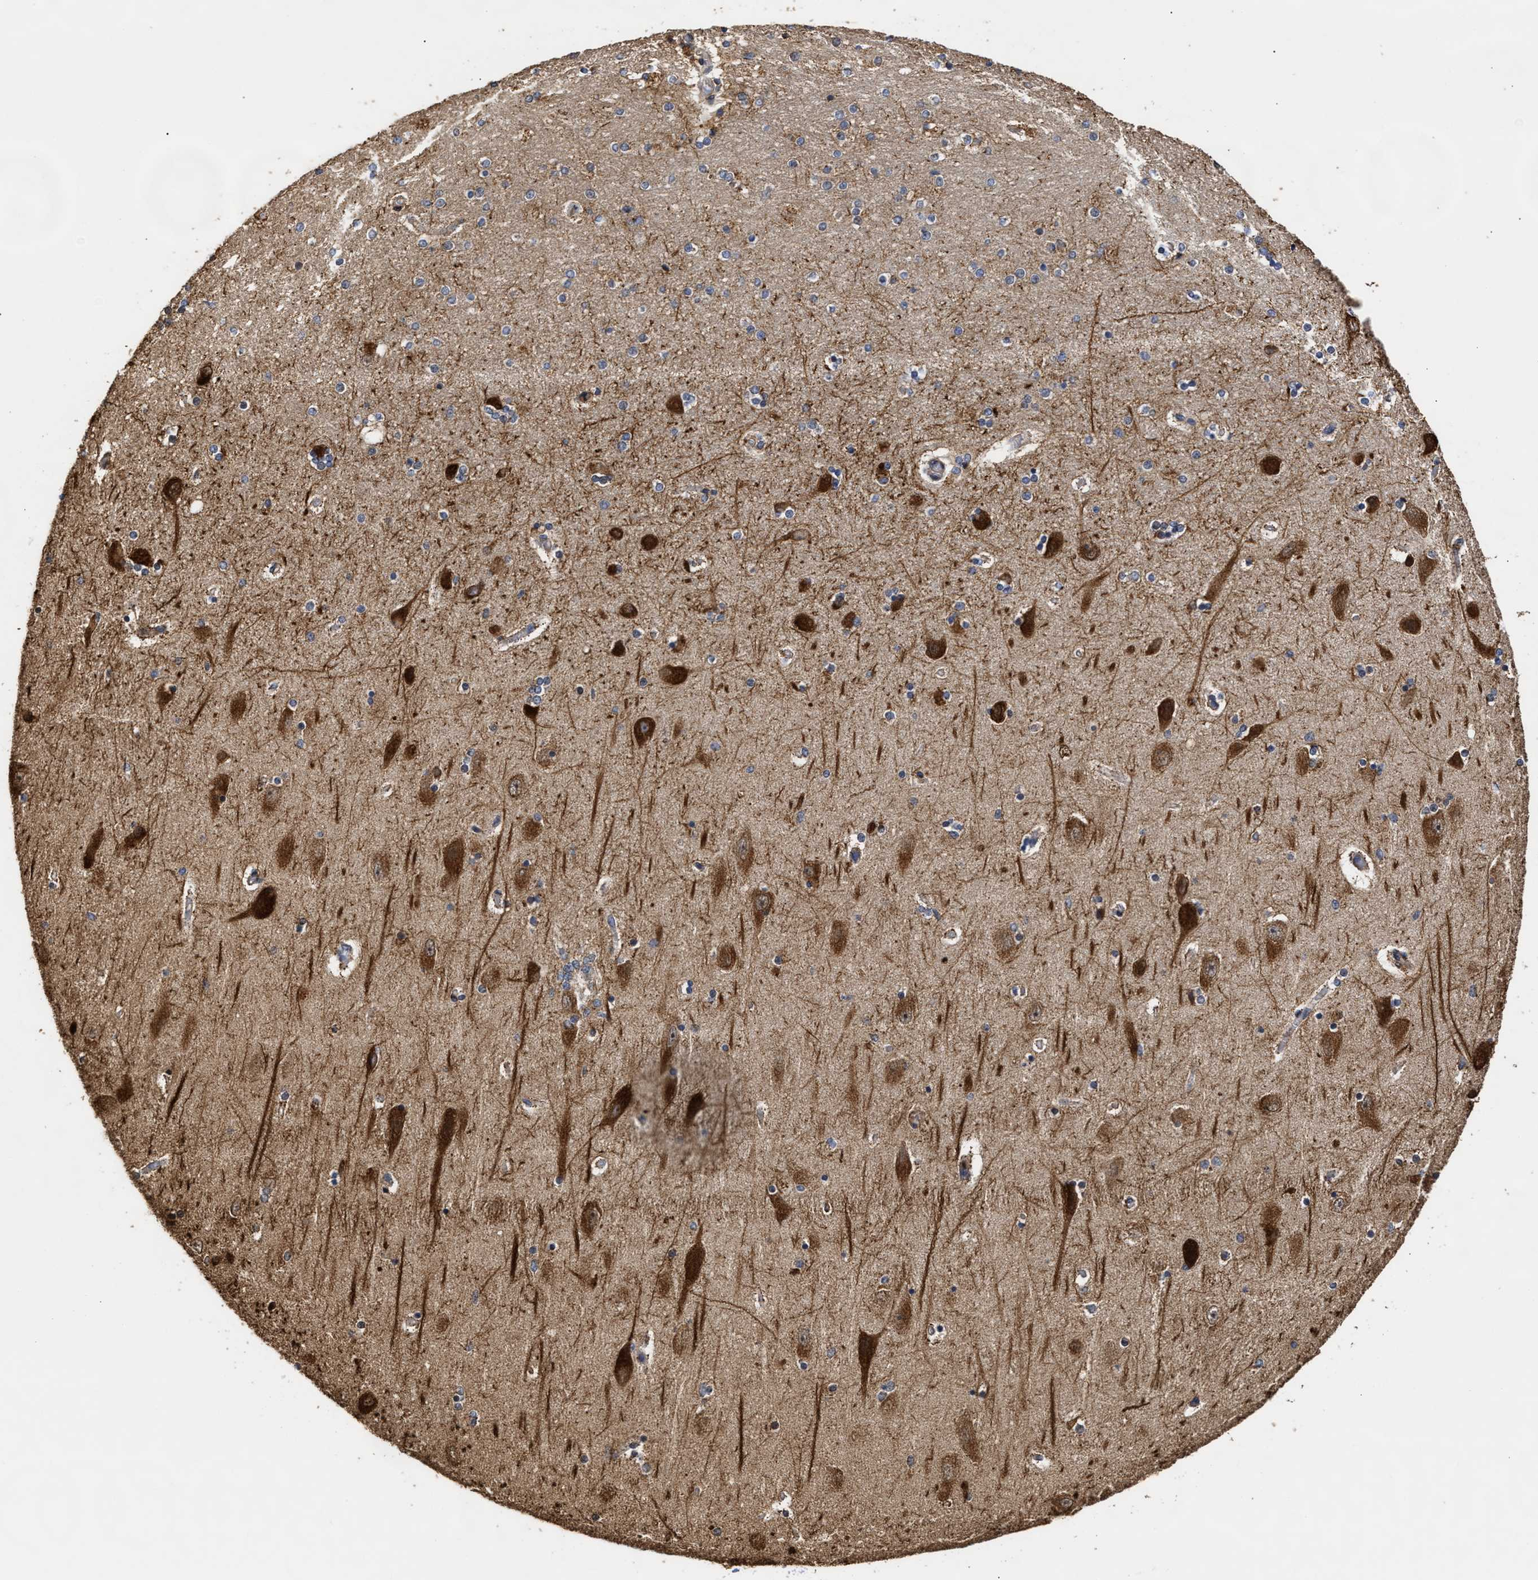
{"staining": {"intensity": "weak", "quantity": "25%-75%", "location": "cytoplasmic/membranous"}, "tissue": "hippocampus", "cell_type": "Glial cells", "image_type": "normal", "snomed": [{"axis": "morphology", "description": "Normal tissue, NOS"}, {"axis": "topography", "description": "Hippocampus"}], "caption": "Hippocampus stained with DAB immunohistochemistry exhibits low levels of weak cytoplasmic/membranous positivity in approximately 25%-75% of glial cells. The protein of interest is shown in brown color, while the nuclei are stained blue.", "gene": "GOSR1", "patient": {"sex": "female", "age": 54}}